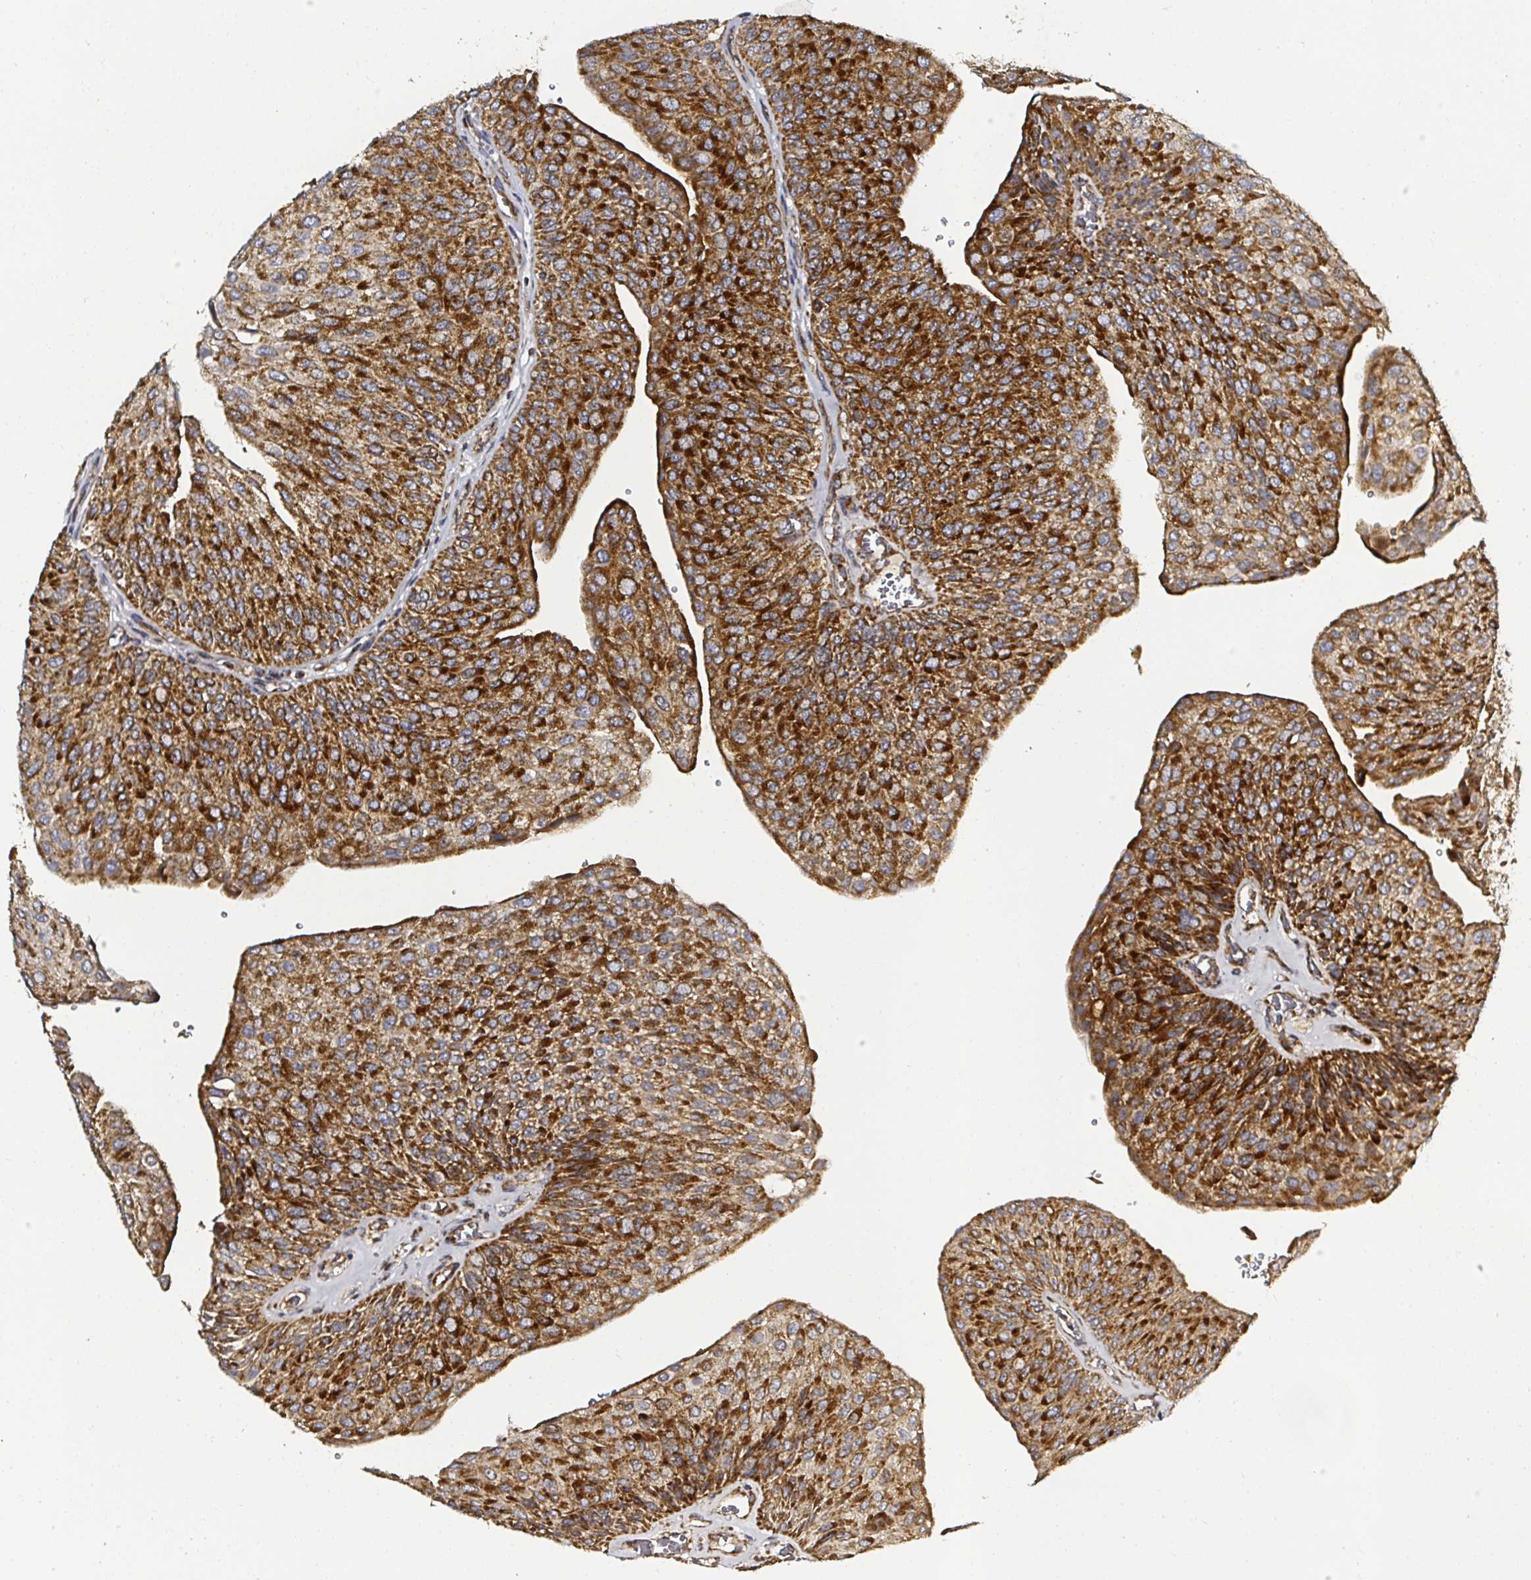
{"staining": {"intensity": "strong", "quantity": ">75%", "location": "cytoplasmic/membranous"}, "tissue": "urothelial cancer", "cell_type": "Tumor cells", "image_type": "cancer", "snomed": [{"axis": "morphology", "description": "Urothelial carcinoma, NOS"}, {"axis": "topography", "description": "Urinary bladder"}], "caption": "Transitional cell carcinoma stained with DAB (3,3'-diaminobenzidine) immunohistochemistry (IHC) reveals high levels of strong cytoplasmic/membranous expression in approximately >75% of tumor cells.", "gene": "ATAD3B", "patient": {"sex": "male", "age": 67}}